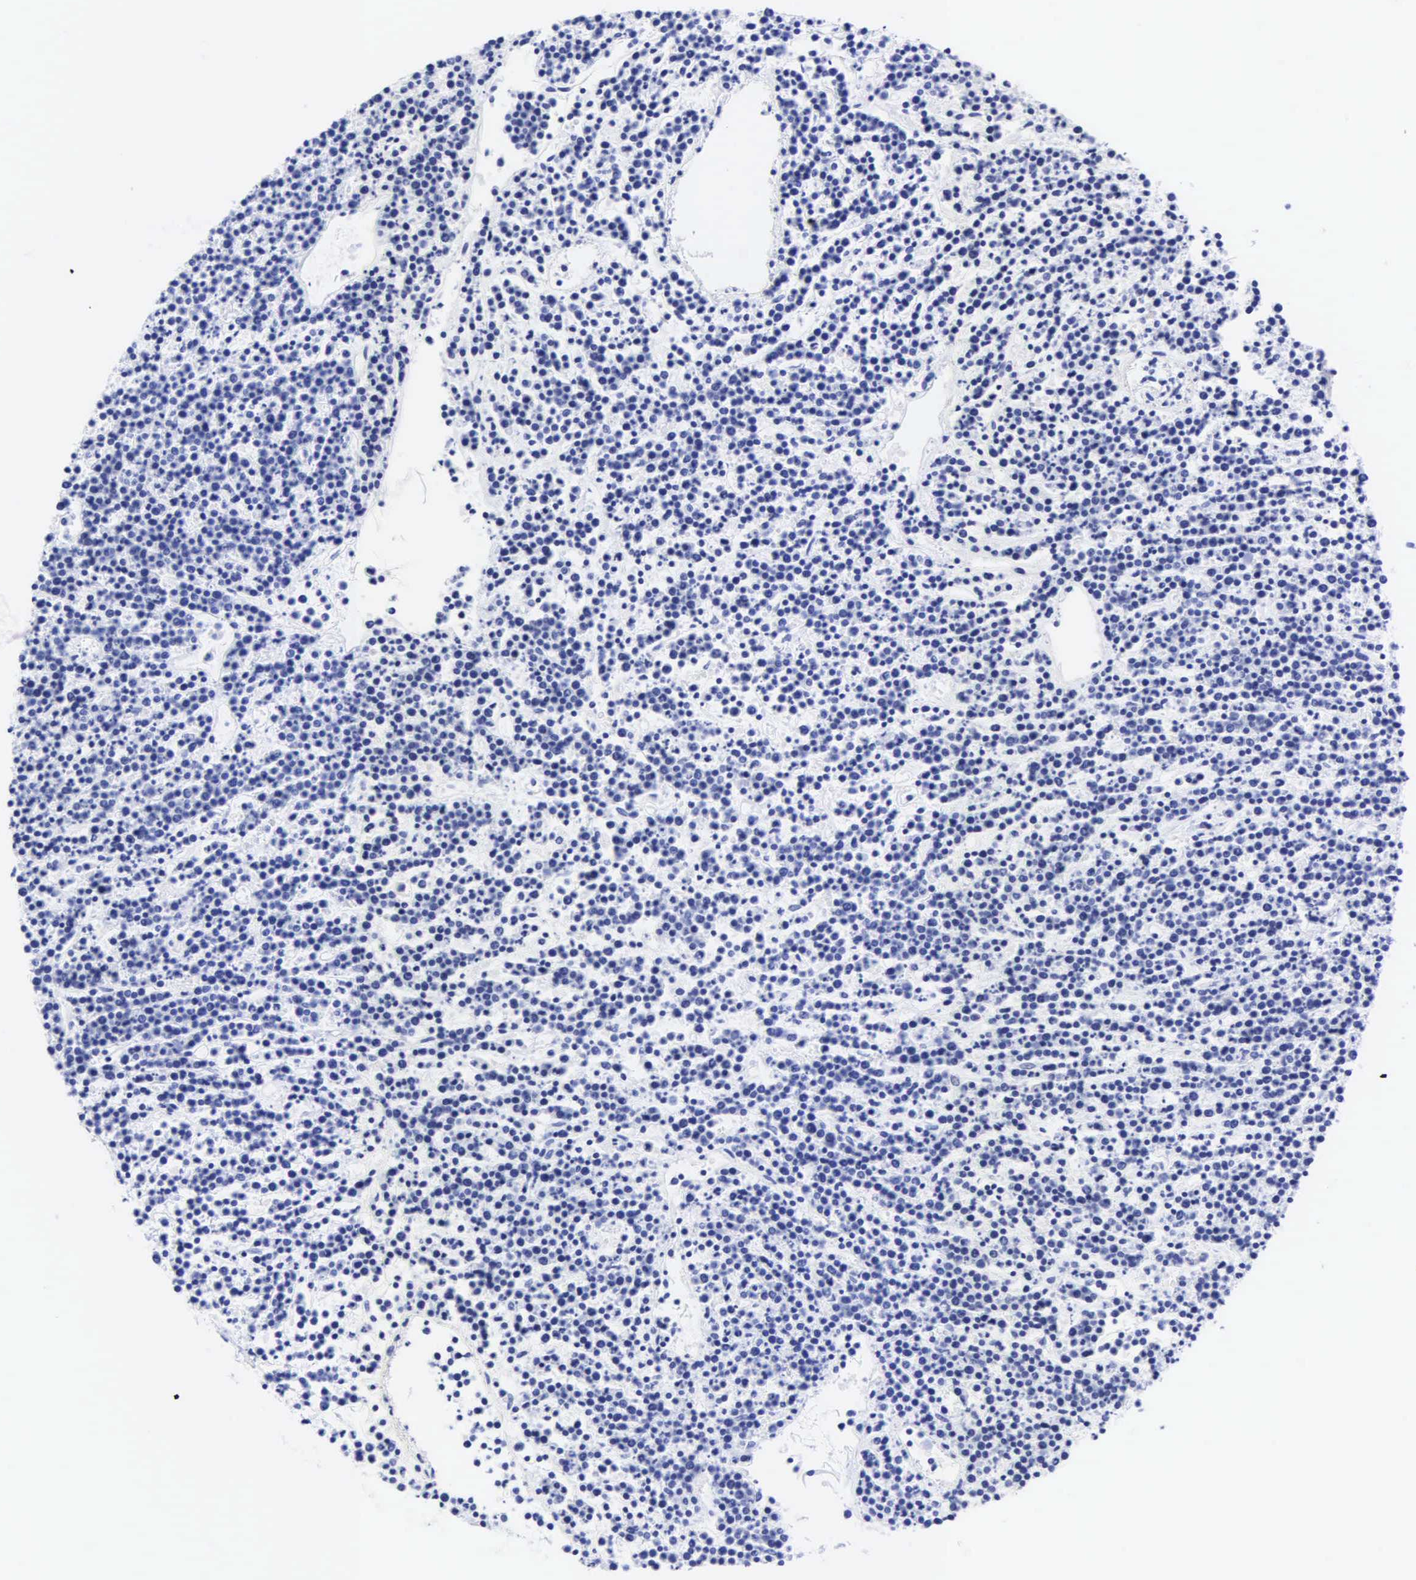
{"staining": {"intensity": "negative", "quantity": "none", "location": "none"}, "tissue": "lymphoma", "cell_type": "Tumor cells", "image_type": "cancer", "snomed": [{"axis": "morphology", "description": "Malignant lymphoma, non-Hodgkin's type, High grade"}, {"axis": "topography", "description": "Ovary"}], "caption": "This micrograph is of malignant lymphoma, non-Hodgkin's type (high-grade) stained with immunohistochemistry (IHC) to label a protein in brown with the nuclei are counter-stained blue. There is no expression in tumor cells. (Brightfield microscopy of DAB immunohistochemistry (IHC) at high magnification).", "gene": "KRT20", "patient": {"sex": "female", "age": 56}}